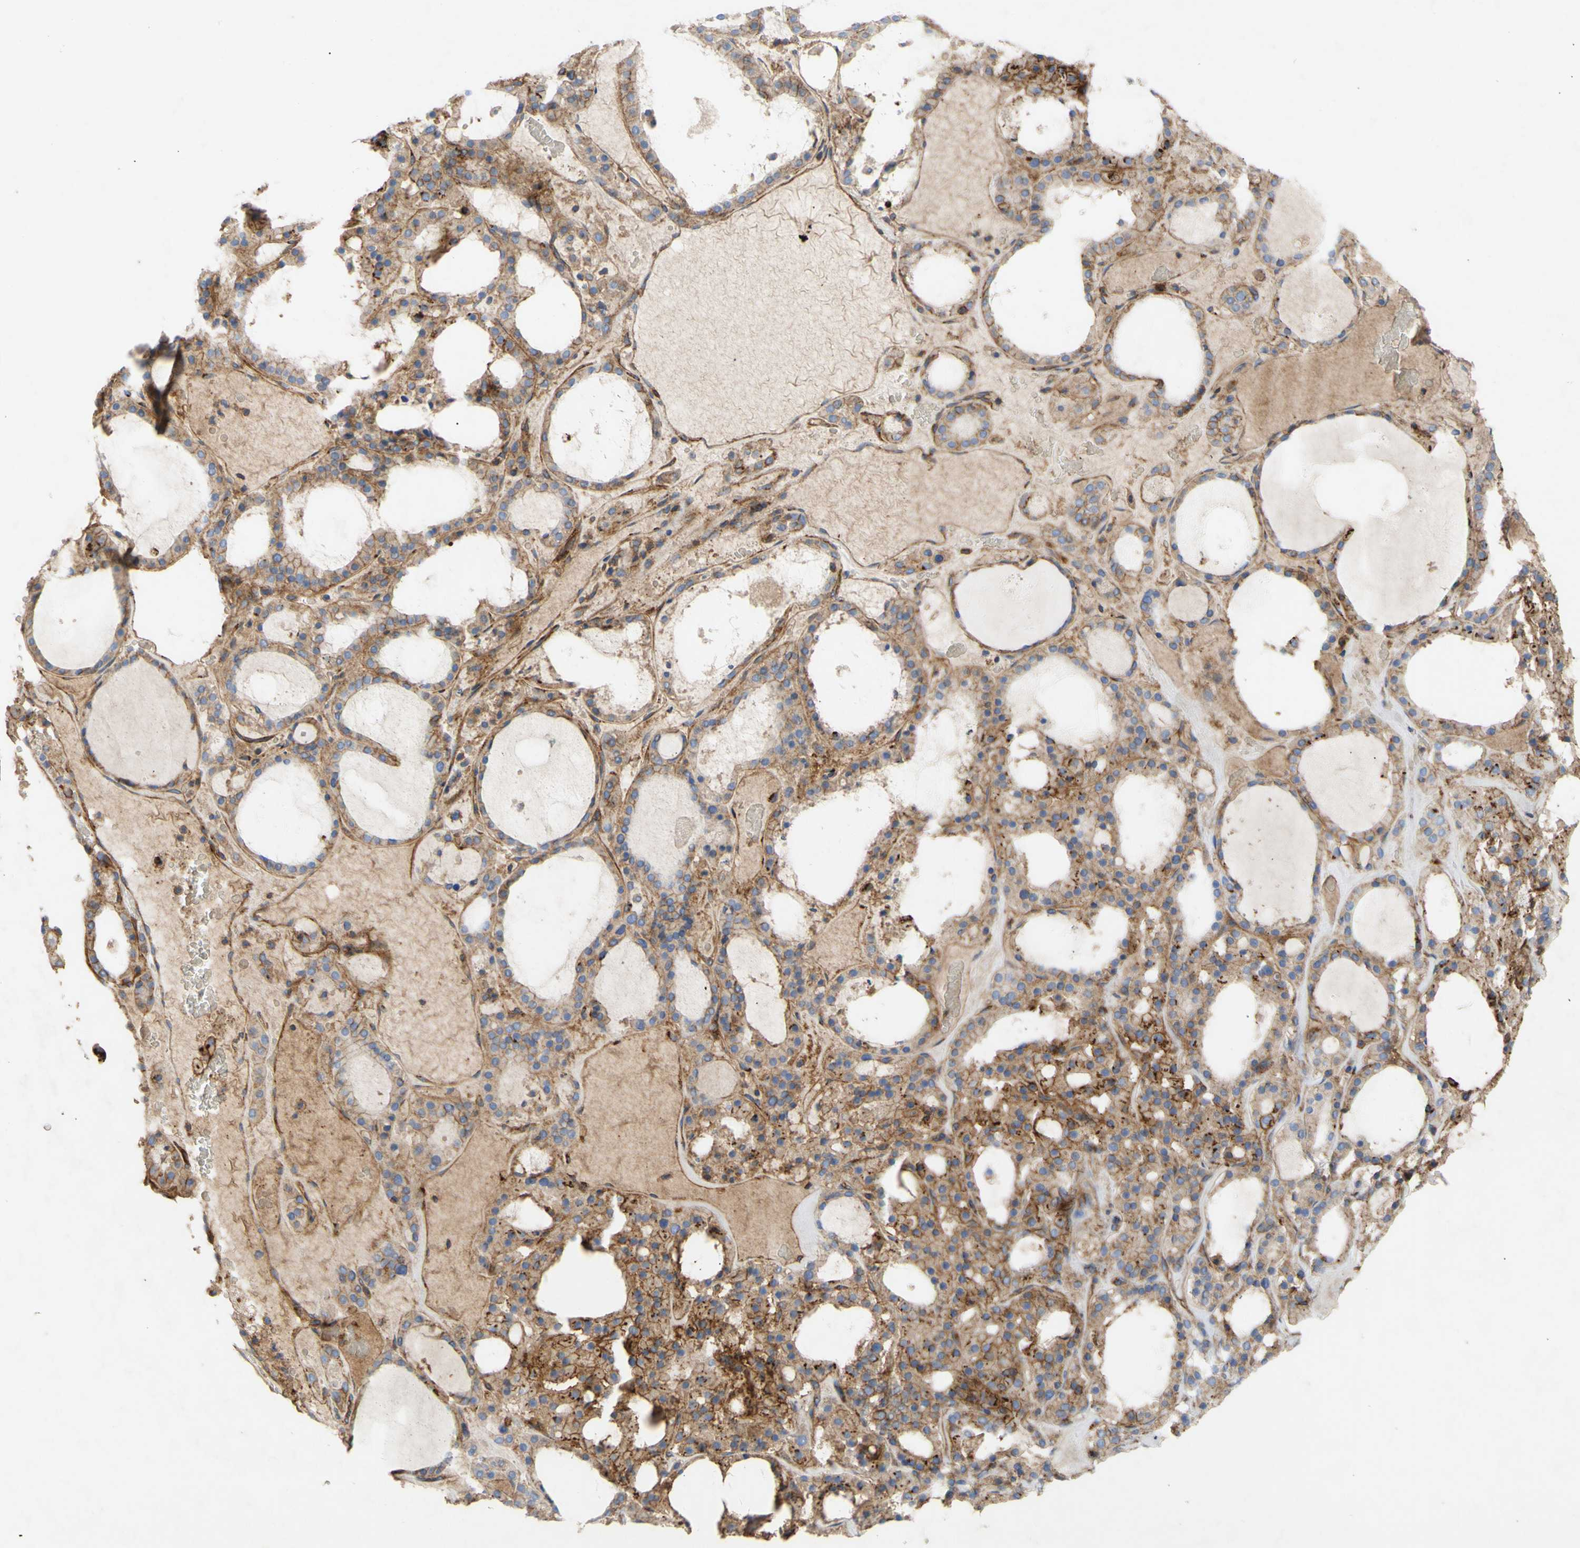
{"staining": {"intensity": "moderate", "quantity": ">75%", "location": "cytoplasmic/membranous"}, "tissue": "thyroid gland", "cell_type": "Glandular cells", "image_type": "normal", "snomed": [{"axis": "morphology", "description": "Normal tissue, NOS"}, {"axis": "morphology", "description": "Carcinoma, NOS"}, {"axis": "topography", "description": "Thyroid gland"}], "caption": "About >75% of glandular cells in unremarkable thyroid gland reveal moderate cytoplasmic/membranous protein staining as visualized by brown immunohistochemical staining.", "gene": "ATP2A3", "patient": {"sex": "female", "age": 86}}